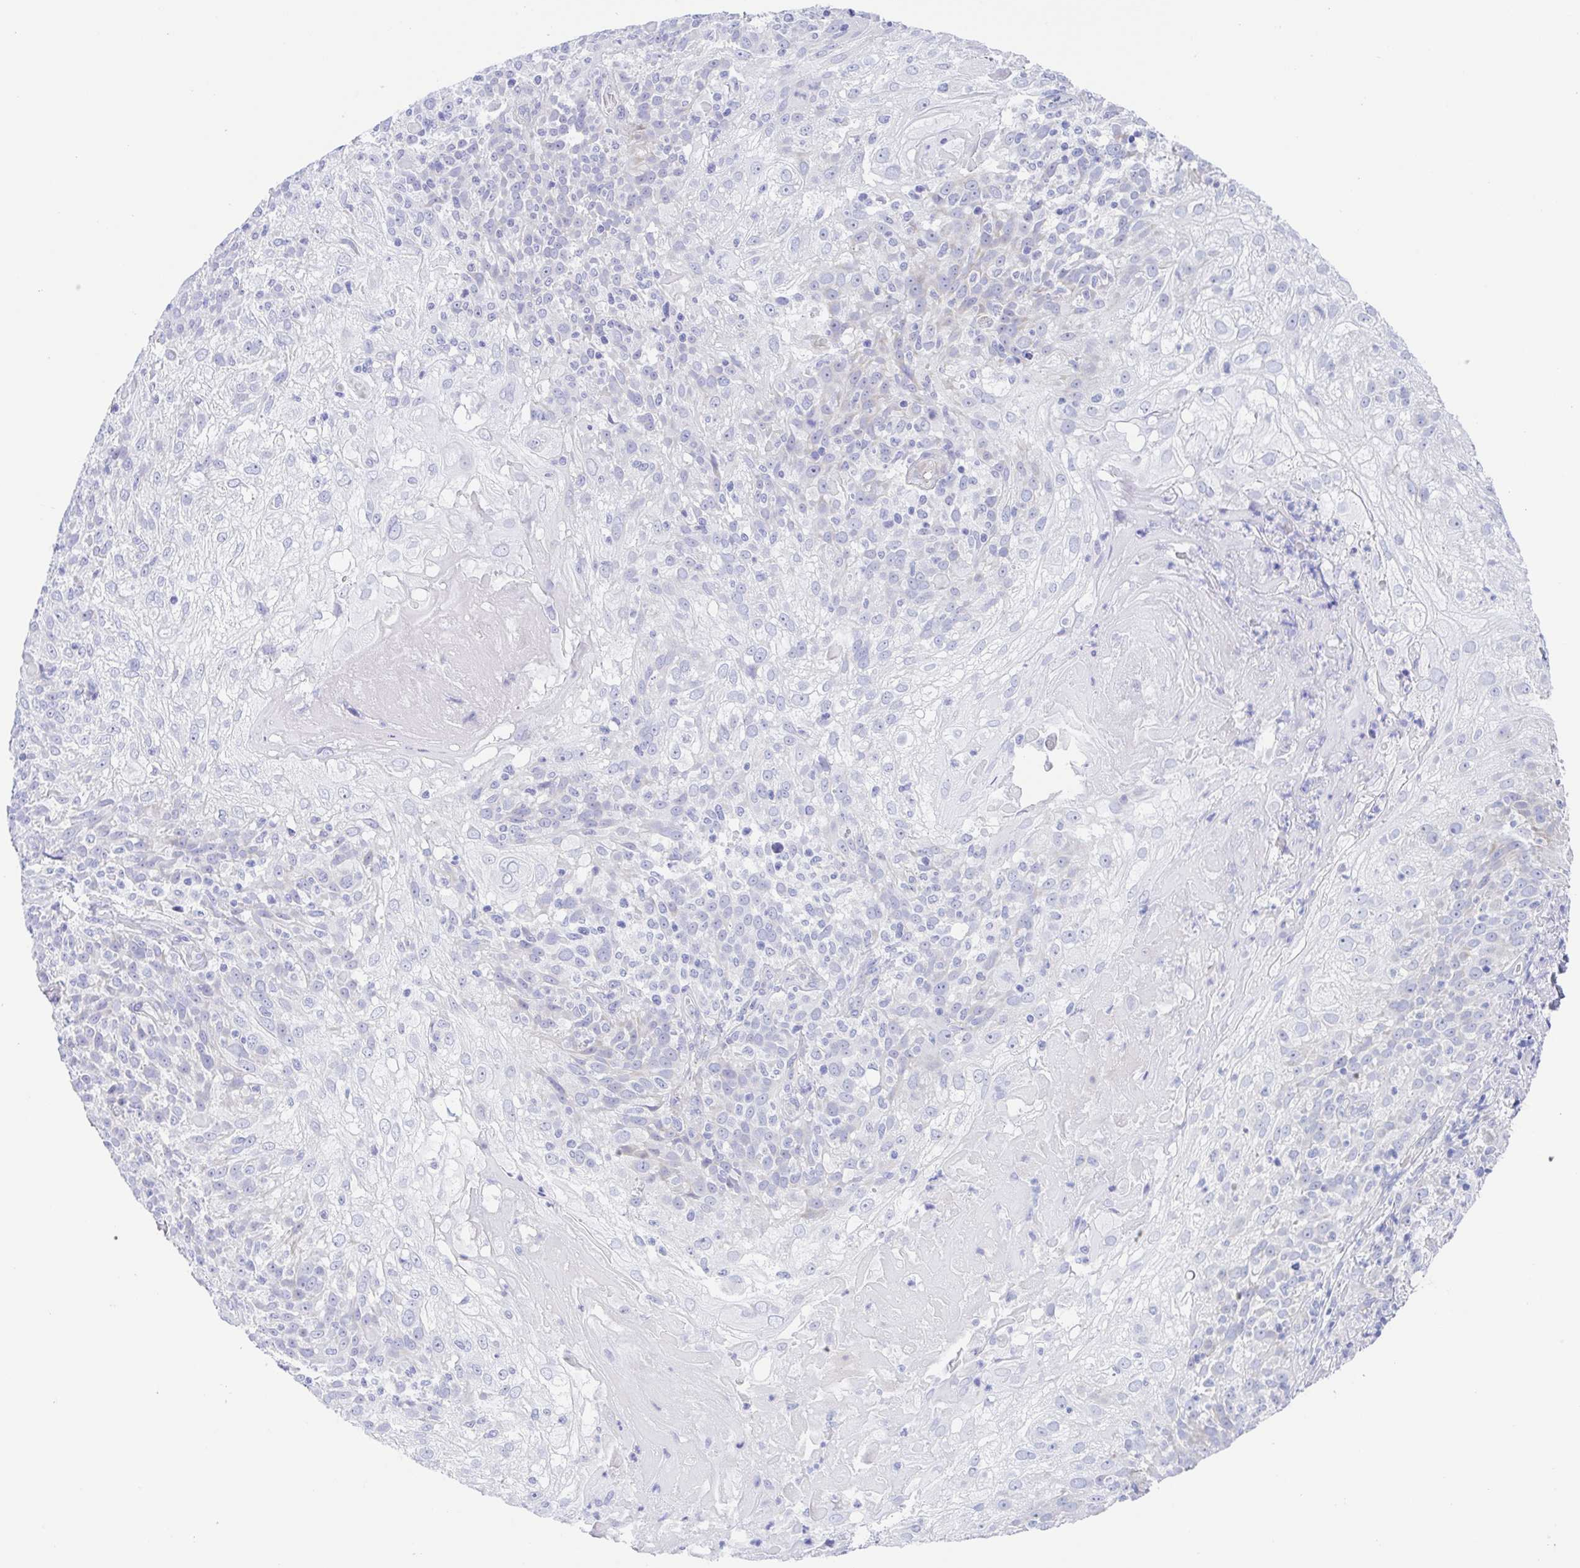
{"staining": {"intensity": "negative", "quantity": "none", "location": "none"}, "tissue": "skin cancer", "cell_type": "Tumor cells", "image_type": "cancer", "snomed": [{"axis": "morphology", "description": "Normal tissue, NOS"}, {"axis": "morphology", "description": "Squamous cell carcinoma, NOS"}, {"axis": "topography", "description": "Skin"}], "caption": "Human skin cancer stained for a protein using IHC displays no staining in tumor cells.", "gene": "MUCL3", "patient": {"sex": "female", "age": 83}}